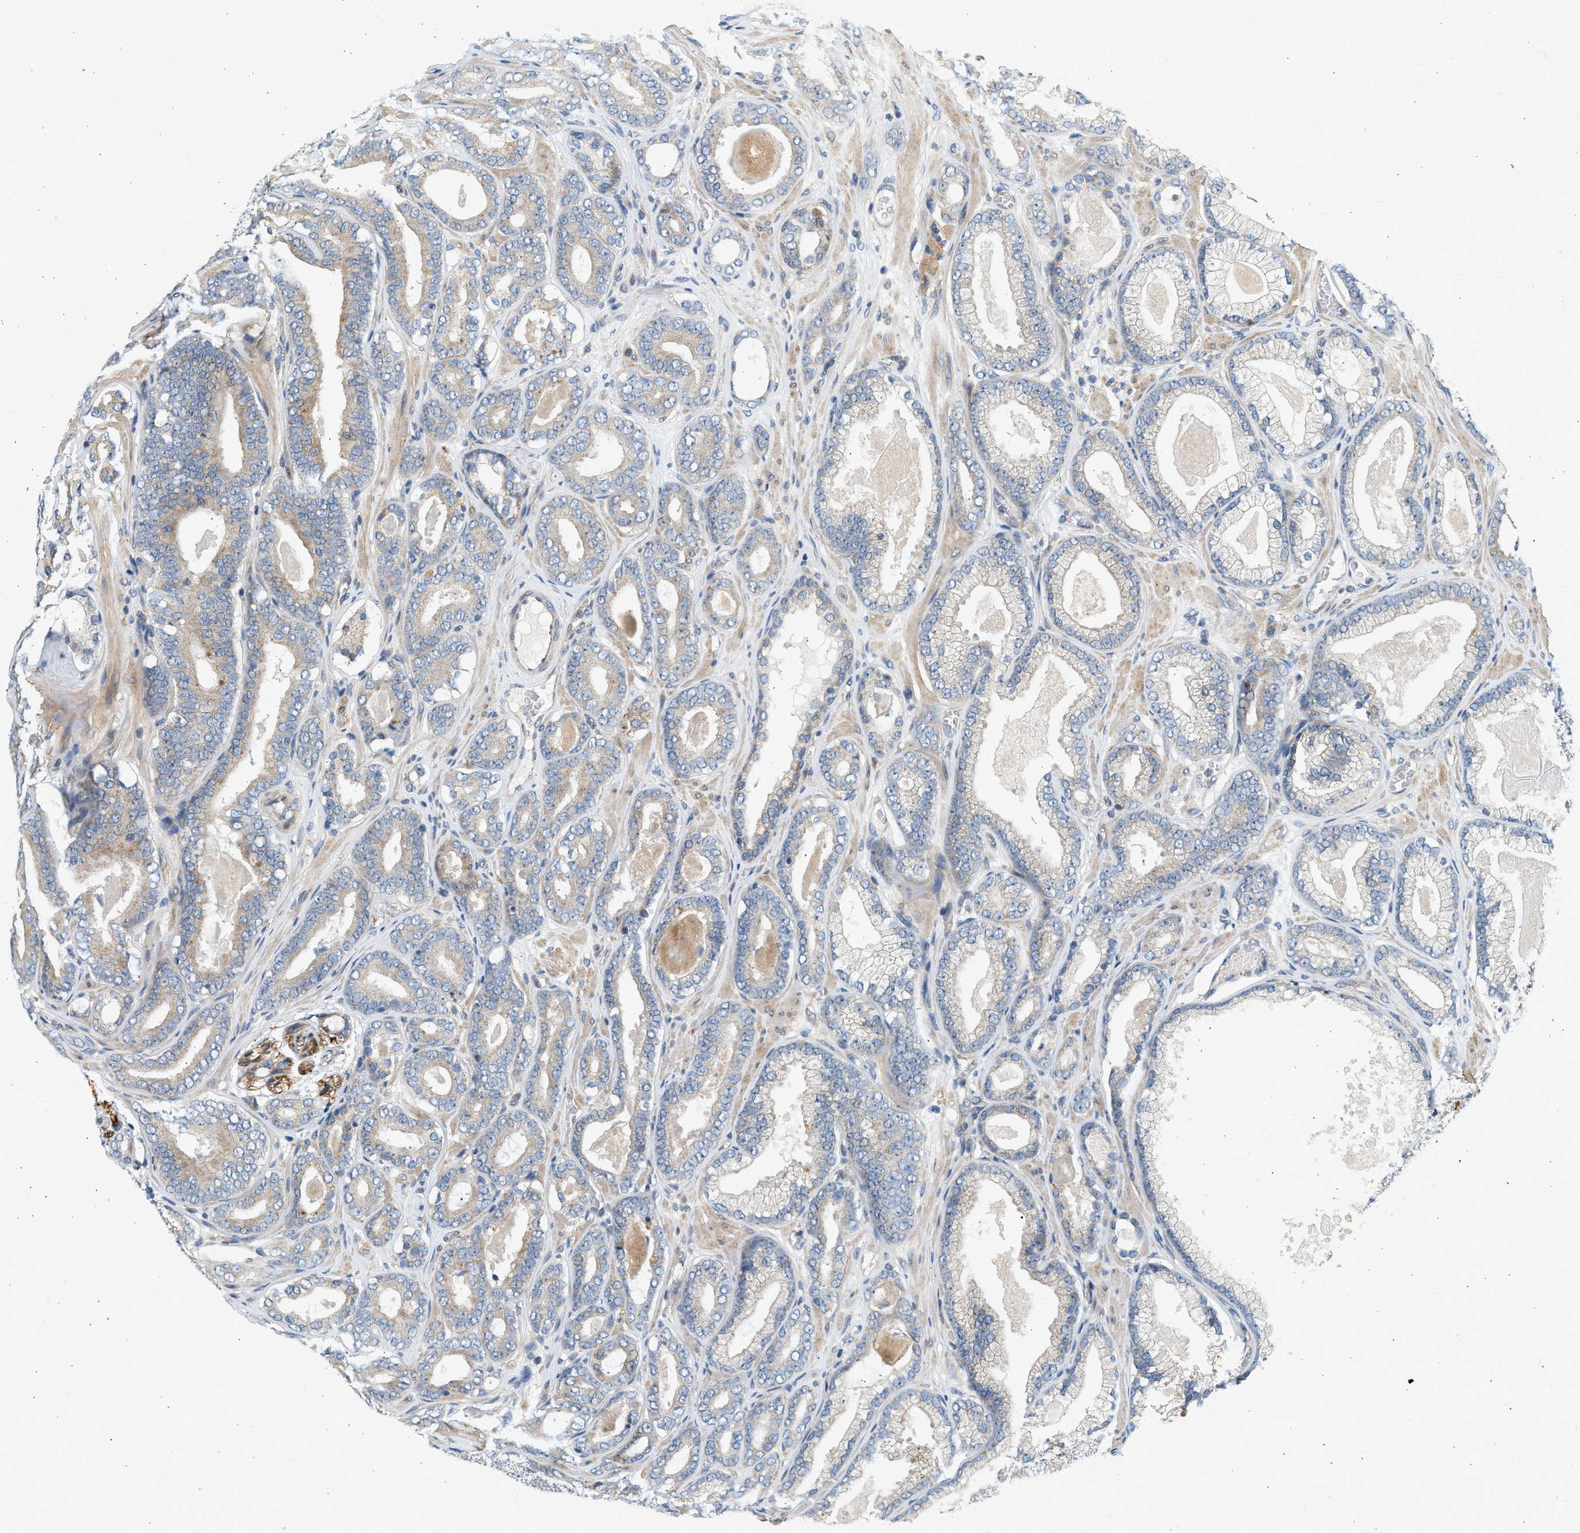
{"staining": {"intensity": "weak", "quantity": ">75%", "location": "cytoplasmic/membranous"}, "tissue": "prostate cancer", "cell_type": "Tumor cells", "image_type": "cancer", "snomed": [{"axis": "morphology", "description": "Adenocarcinoma, High grade"}, {"axis": "topography", "description": "Prostate"}], "caption": "Adenocarcinoma (high-grade) (prostate) stained with a brown dye demonstrates weak cytoplasmic/membranous positive positivity in approximately >75% of tumor cells.", "gene": "KDELR2", "patient": {"sex": "male", "age": 60}}